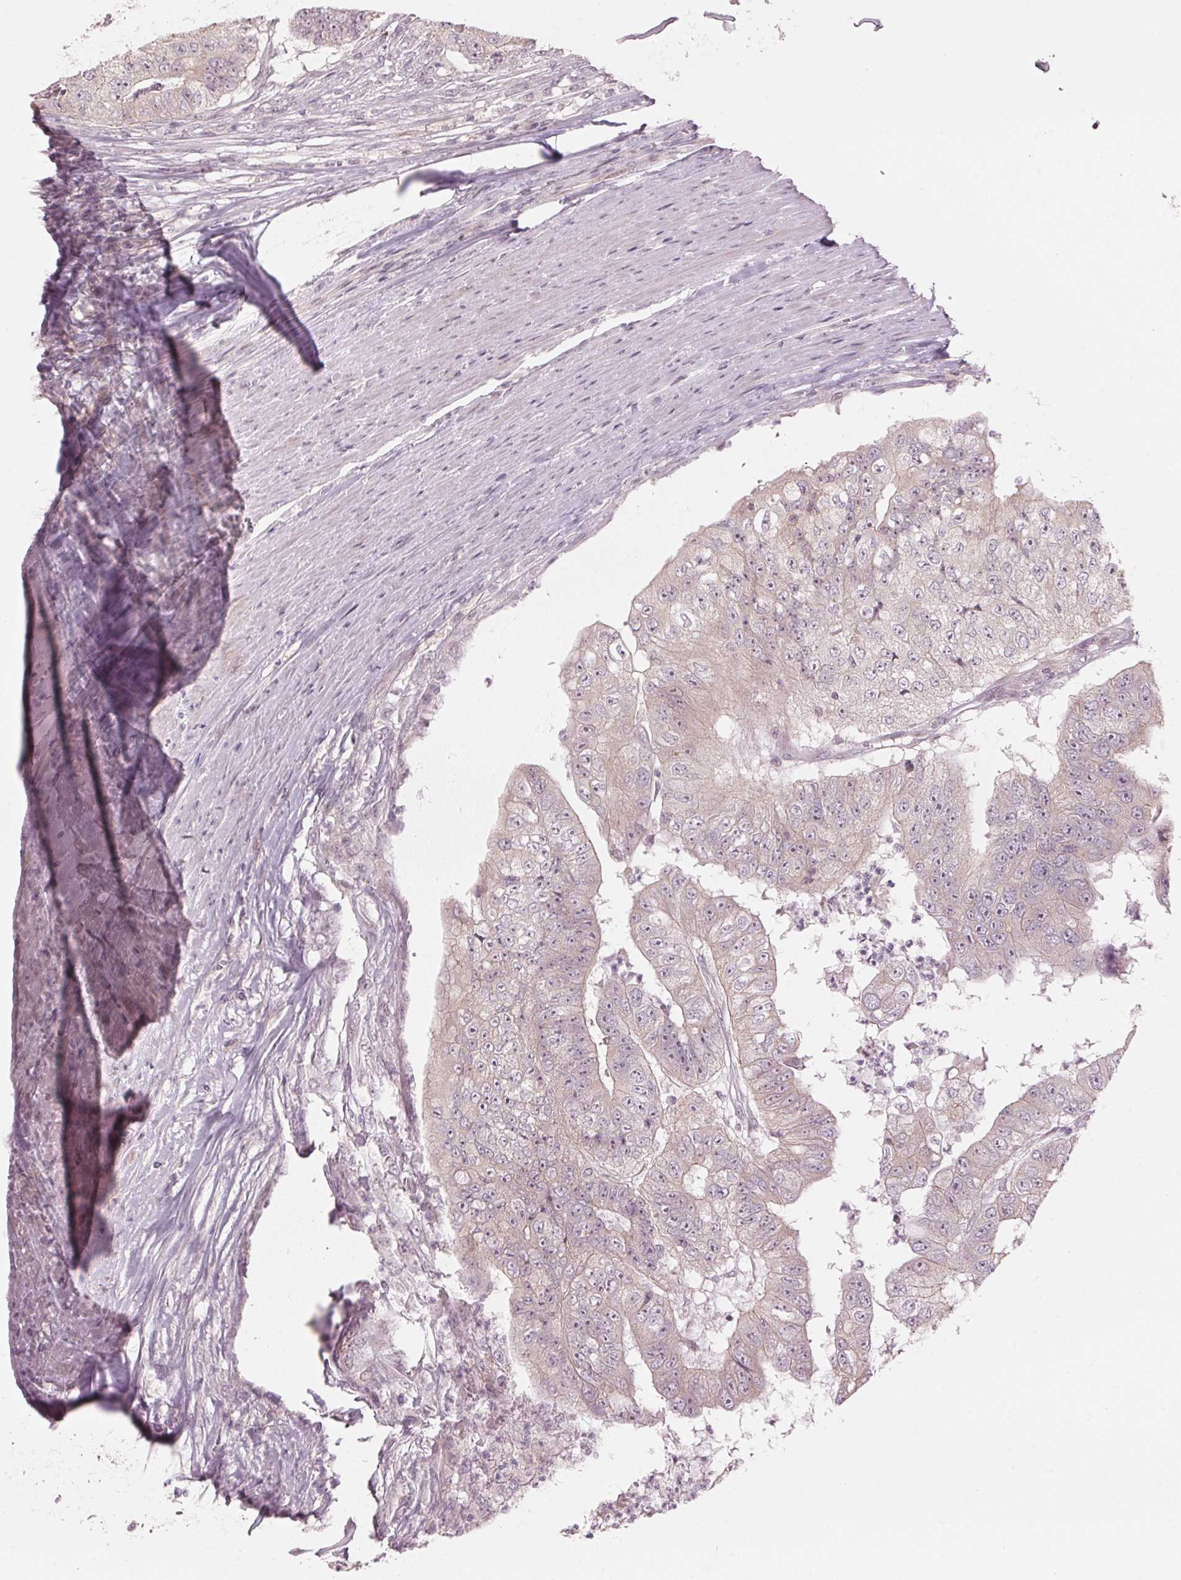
{"staining": {"intensity": "weak", "quantity": "25%-75%", "location": "cytoplasmic/membranous"}, "tissue": "colorectal cancer", "cell_type": "Tumor cells", "image_type": "cancer", "snomed": [{"axis": "morphology", "description": "Adenocarcinoma, NOS"}, {"axis": "topography", "description": "Colon"}], "caption": "Colorectal cancer was stained to show a protein in brown. There is low levels of weak cytoplasmic/membranous expression in about 25%-75% of tumor cells.", "gene": "TMED6", "patient": {"sex": "female", "age": 67}}